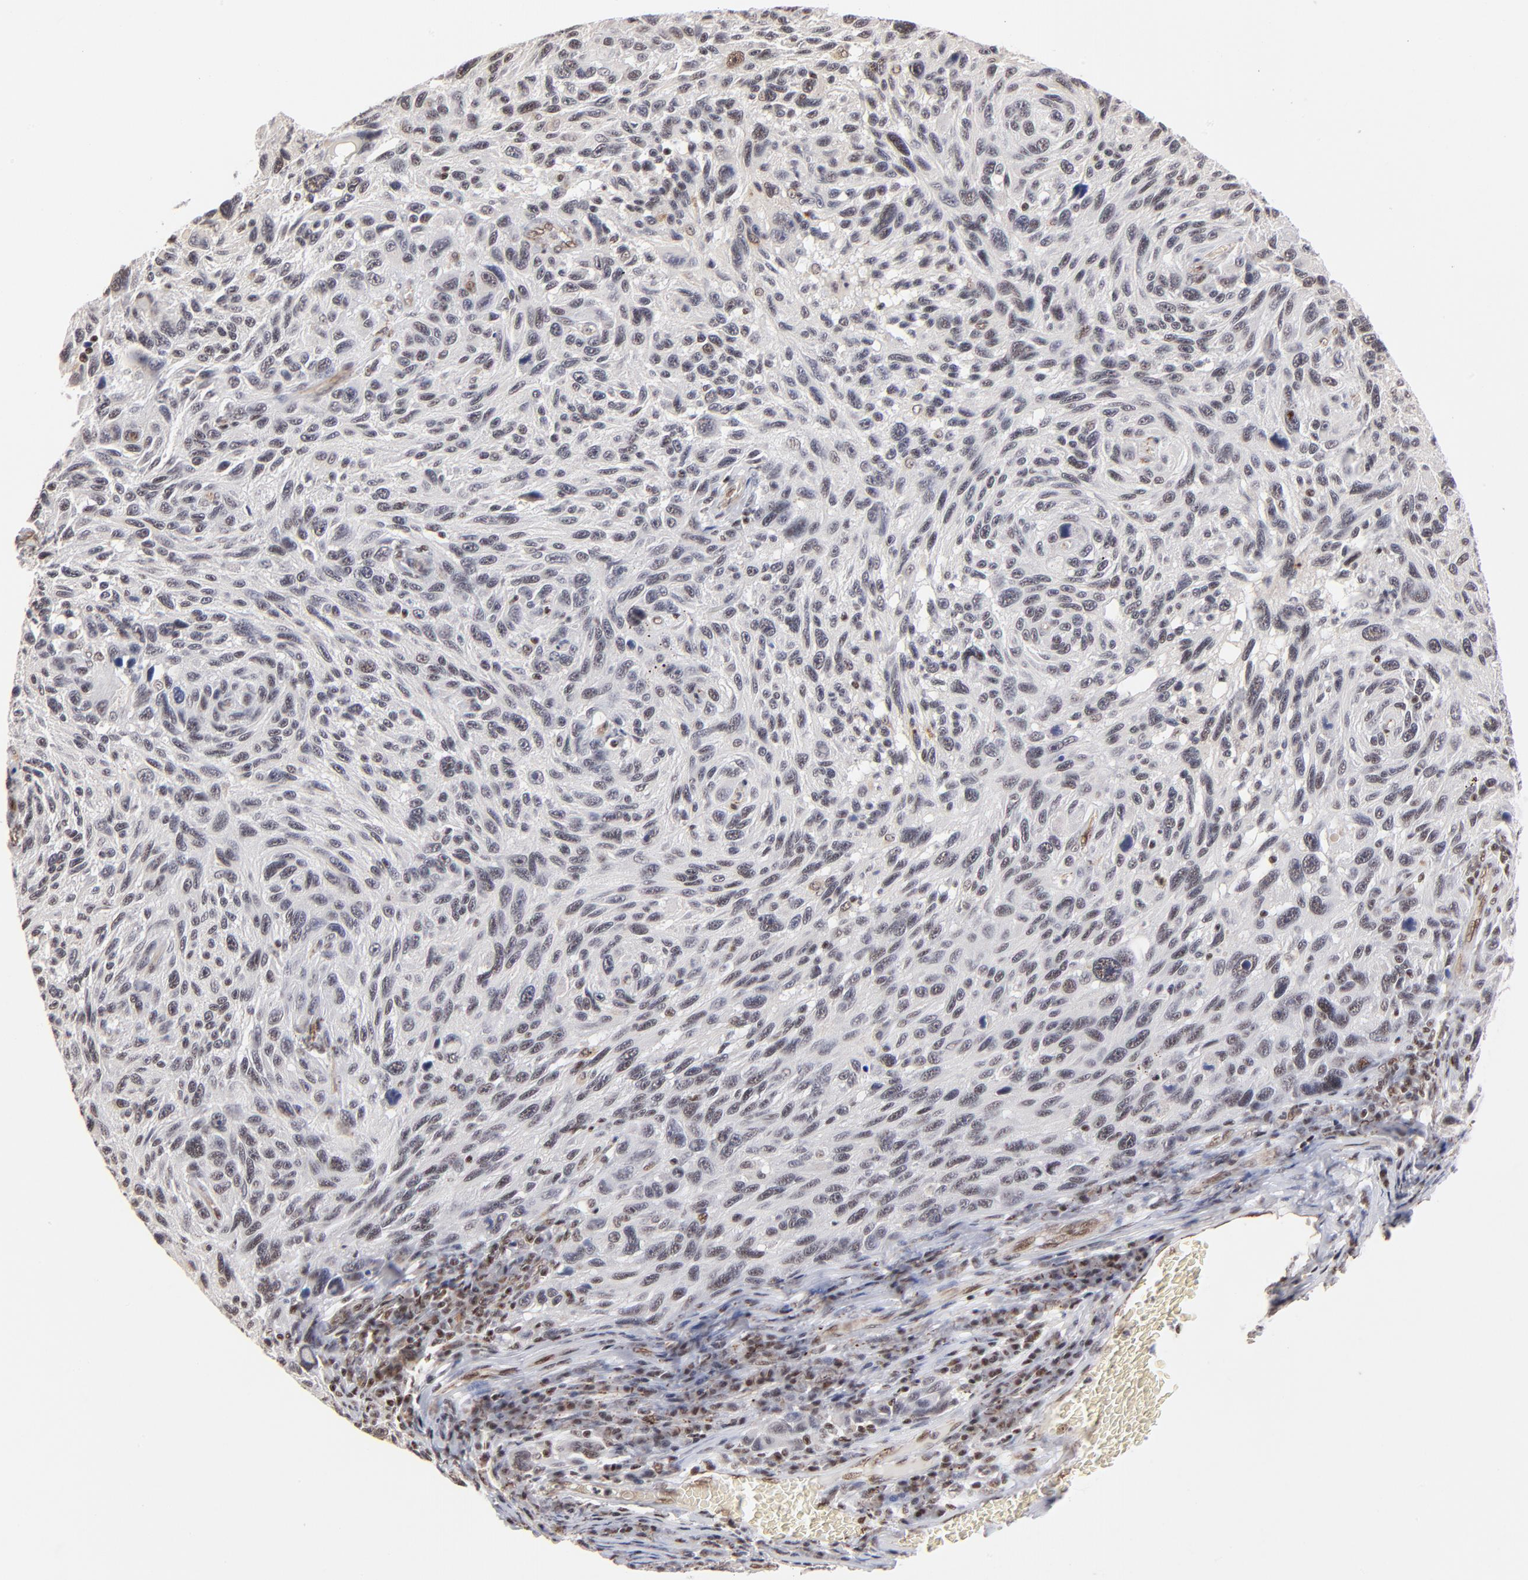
{"staining": {"intensity": "weak", "quantity": "25%-75%", "location": "nuclear"}, "tissue": "melanoma", "cell_type": "Tumor cells", "image_type": "cancer", "snomed": [{"axis": "morphology", "description": "Malignant melanoma, NOS"}, {"axis": "topography", "description": "Skin"}], "caption": "Human melanoma stained with a brown dye shows weak nuclear positive positivity in approximately 25%-75% of tumor cells.", "gene": "GABPA", "patient": {"sex": "male", "age": 53}}